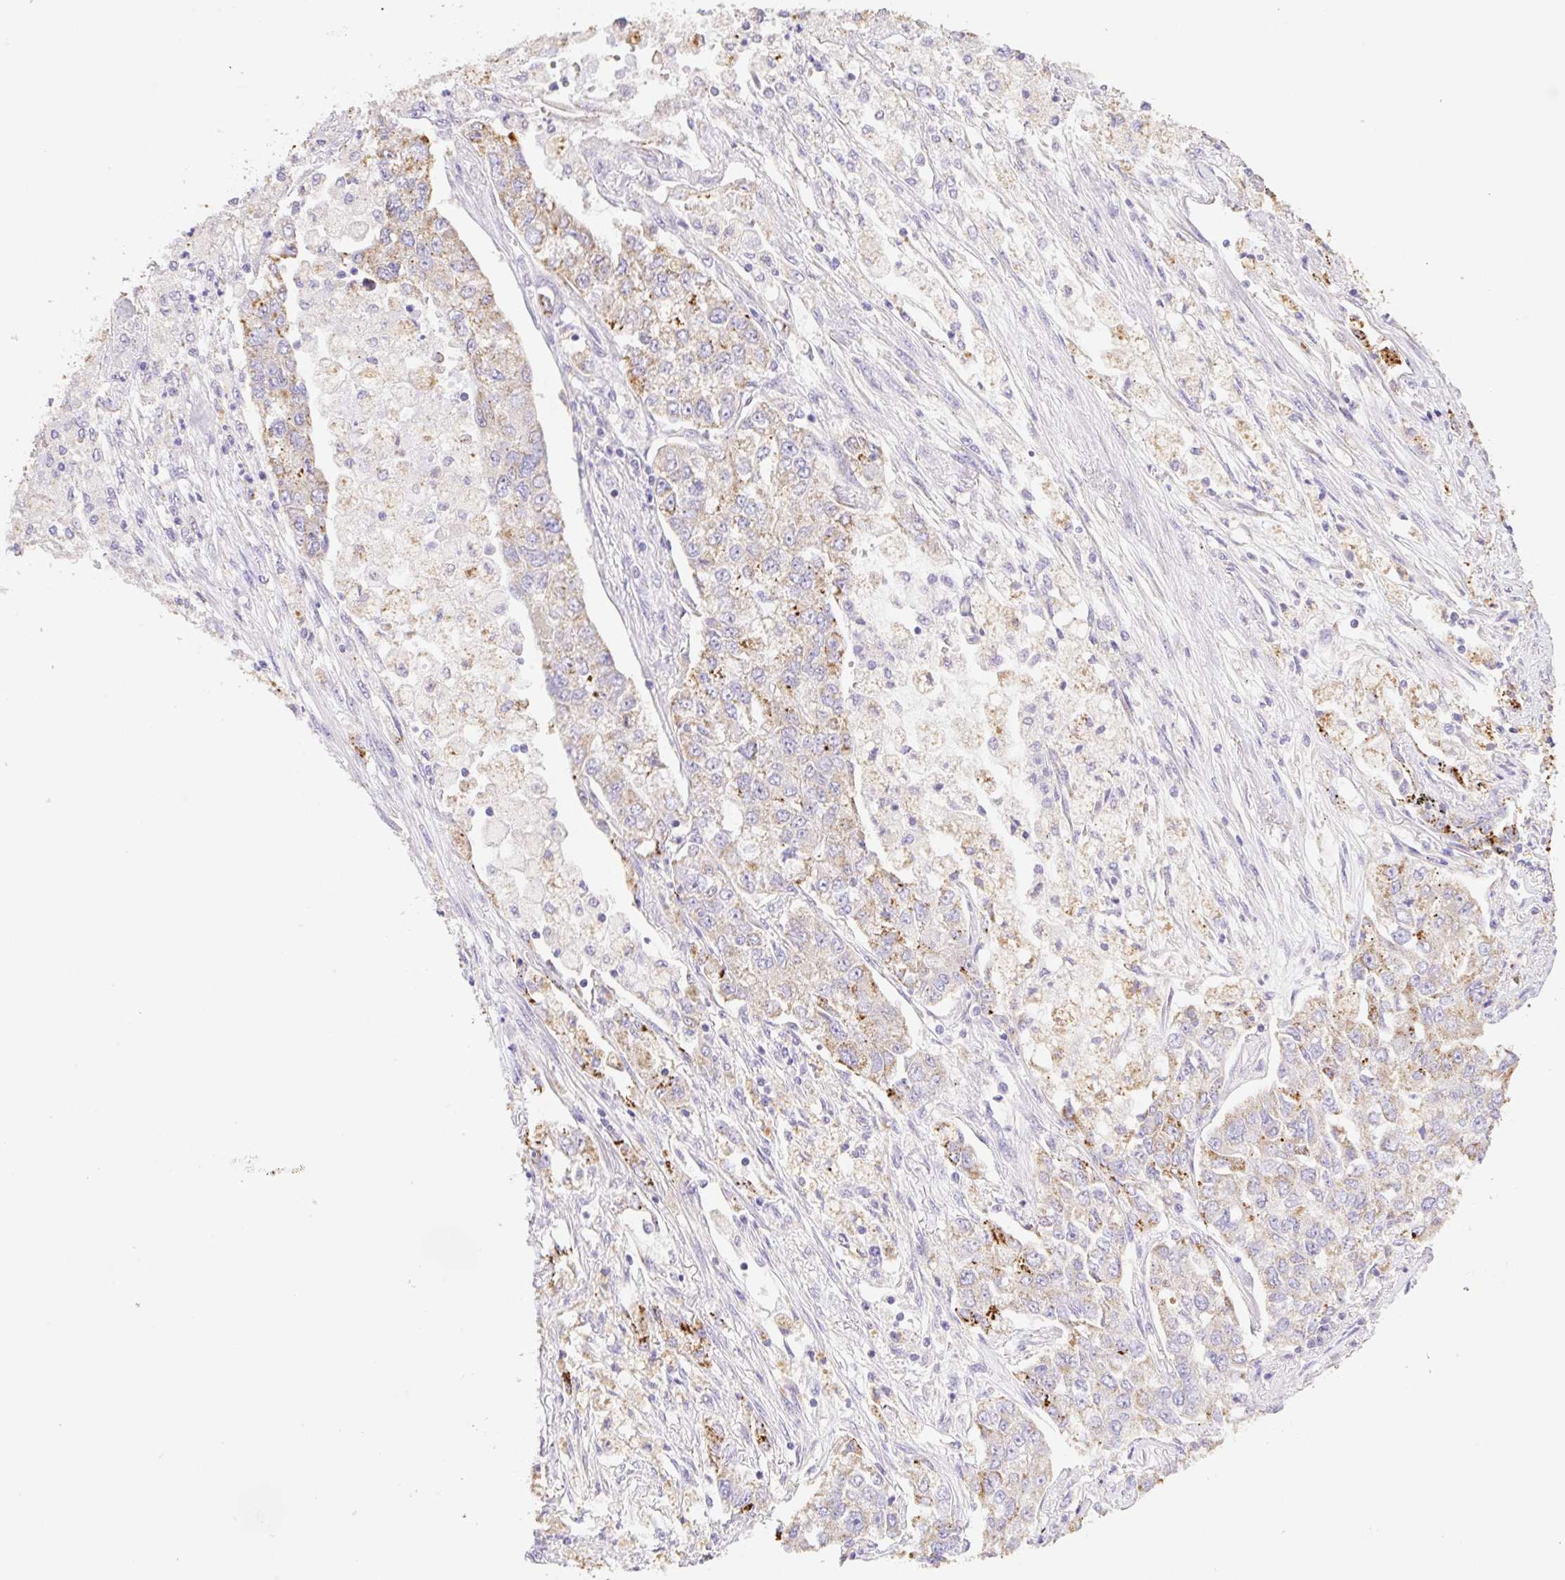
{"staining": {"intensity": "moderate", "quantity": "<25%", "location": "cytoplasmic/membranous"}, "tissue": "lung cancer", "cell_type": "Tumor cells", "image_type": "cancer", "snomed": [{"axis": "morphology", "description": "Adenocarcinoma, NOS"}, {"axis": "topography", "description": "Lung"}], "caption": "Immunohistochemistry (IHC) (DAB) staining of lung cancer (adenocarcinoma) shows moderate cytoplasmic/membranous protein staining in about <25% of tumor cells.", "gene": "COPZ2", "patient": {"sex": "male", "age": 49}}